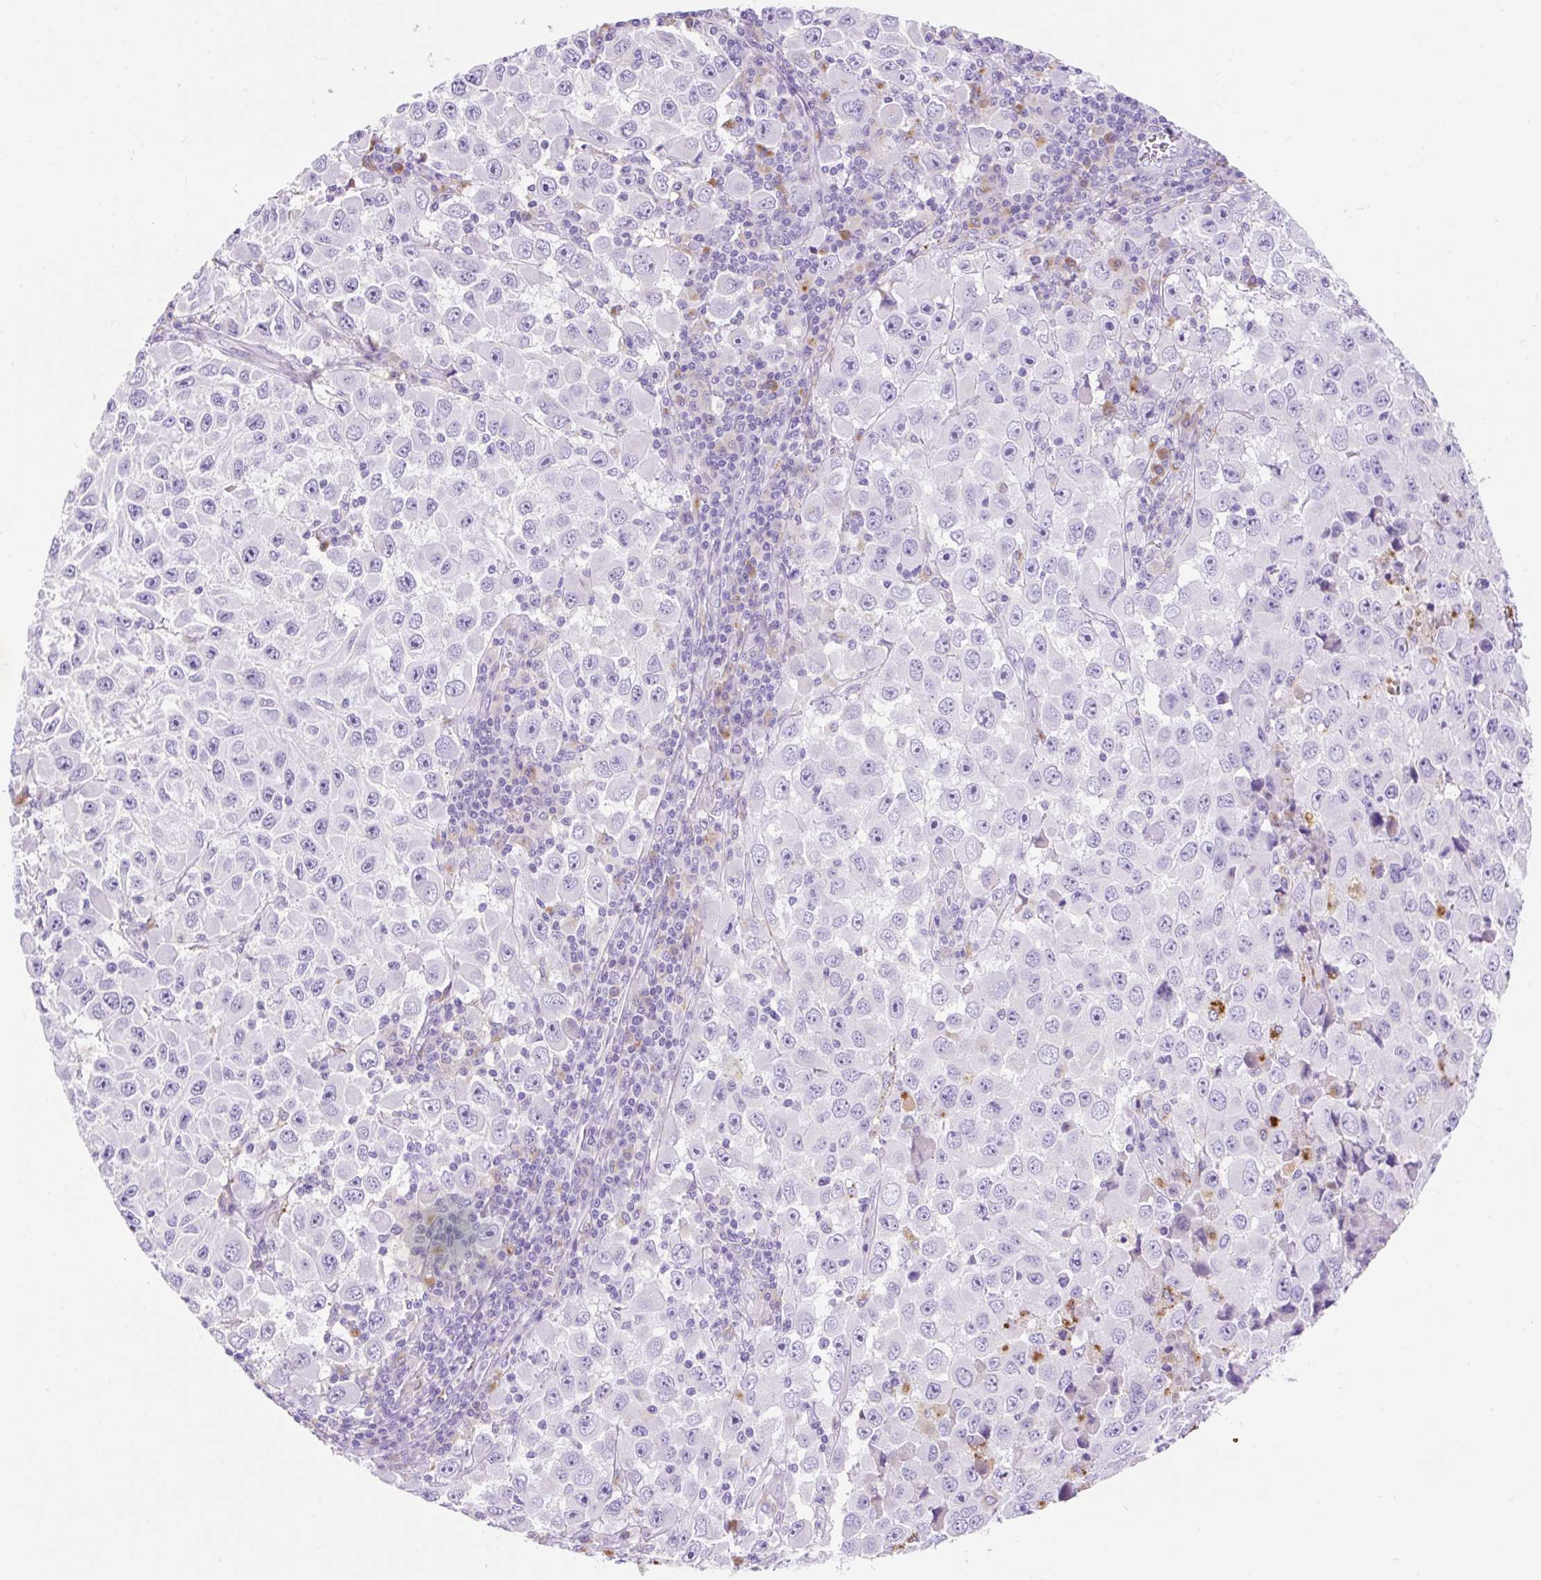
{"staining": {"intensity": "negative", "quantity": "none", "location": "none"}, "tissue": "melanoma", "cell_type": "Tumor cells", "image_type": "cancer", "snomed": [{"axis": "morphology", "description": "Malignant melanoma, Metastatic site"}, {"axis": "topography", "description": "Lymph node"}], "caption": "Human melanoma stained for a protein using IHC shows no expression in tumor cells.", "gene": "HEXB", "patient": {"sex": "female", "age": 67}}